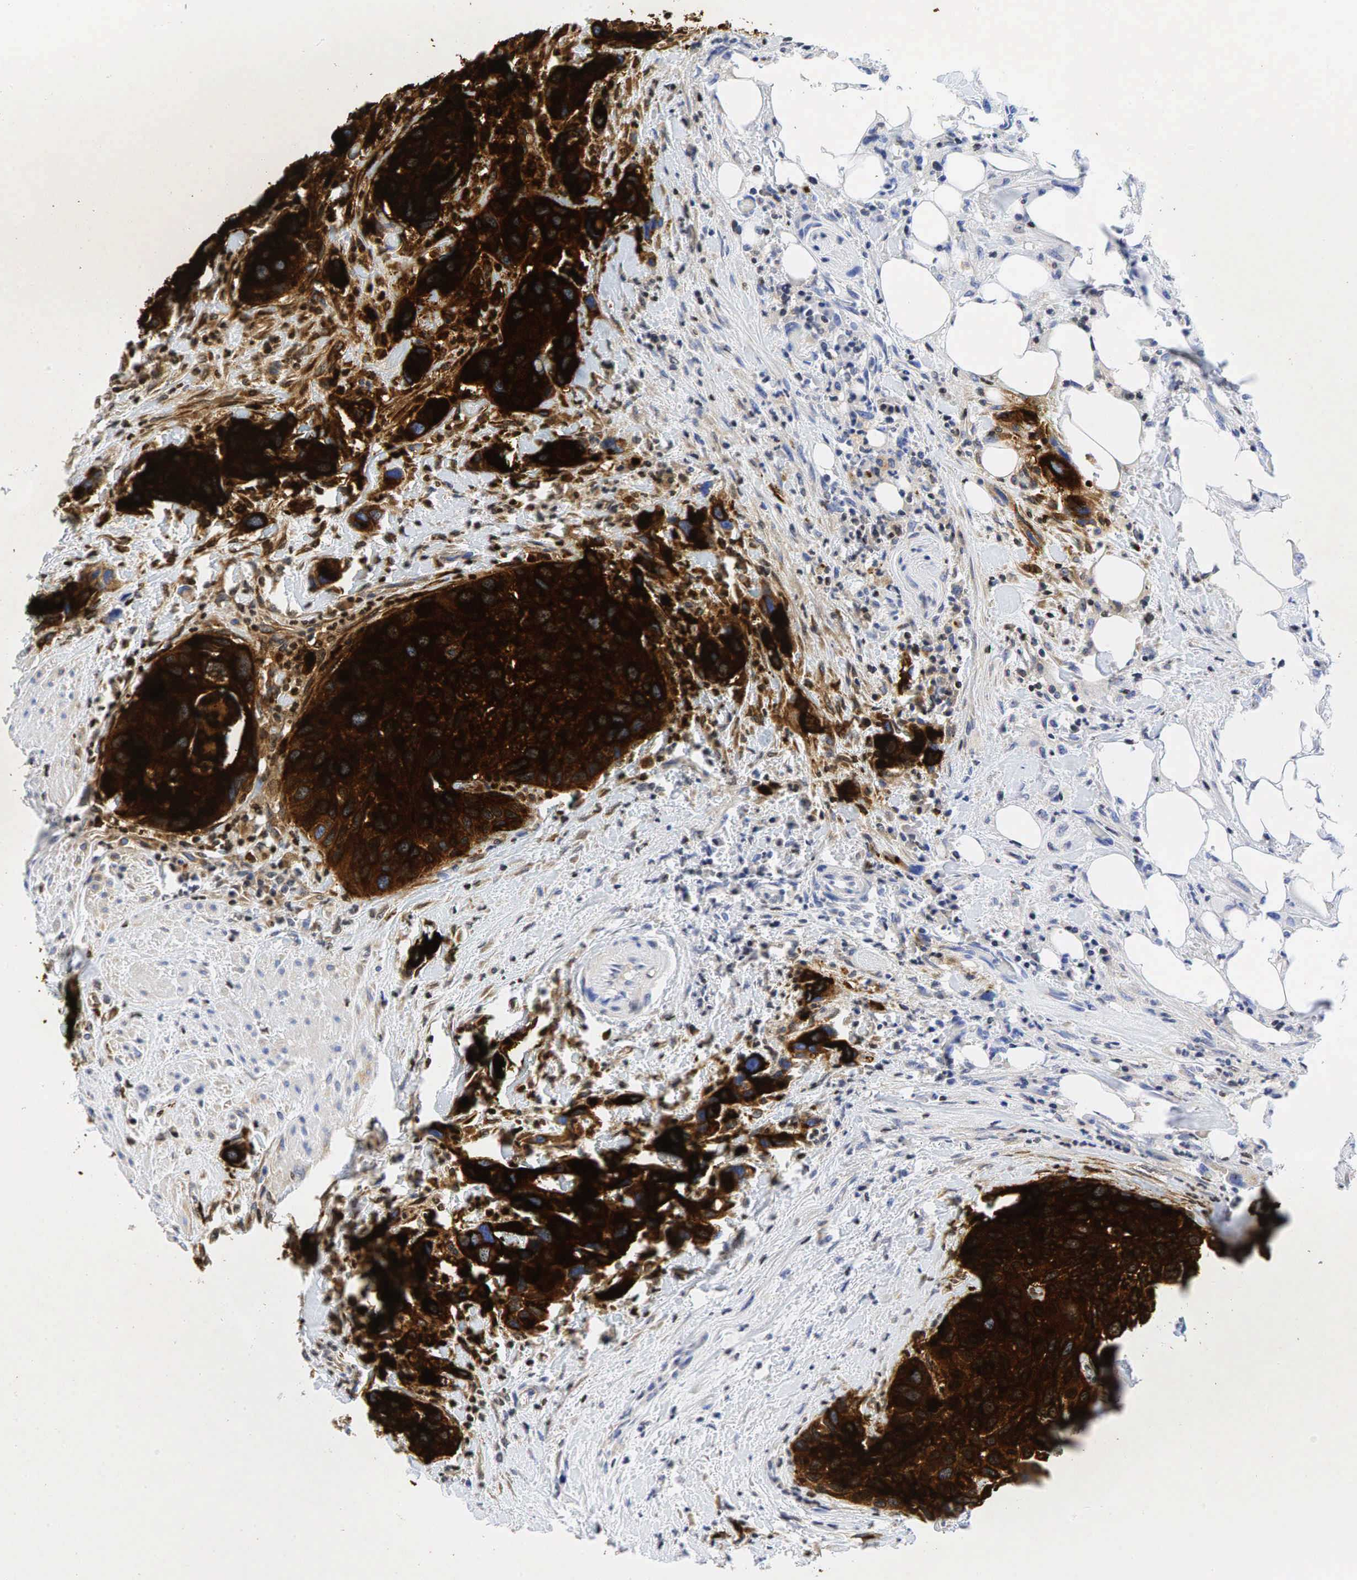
{"staining": {"intensity": "strong", "quantity": ">75%", "location": "cytoplasmic/membranous"}, "tissue": "urothelial cancer", "cell_type": "Tumor cells", "image_type": "cancer", "snomed": [{"axis": "morphology", "description": "Urothelial carcinoma, High grade"}, {"axis": "topography", "description": "Urinary bladder"}], "caption": "The image demonstrates immunohistochemical staining of urothelial cancer. There is strong cytoplasmic/membranous positivity is present in about >75% of tumor cells. (Brightfield microscopy of DAB IHC at high magnification).", "gene": "CEACAM5", "patient": {"sex": "male", "age": 66}}